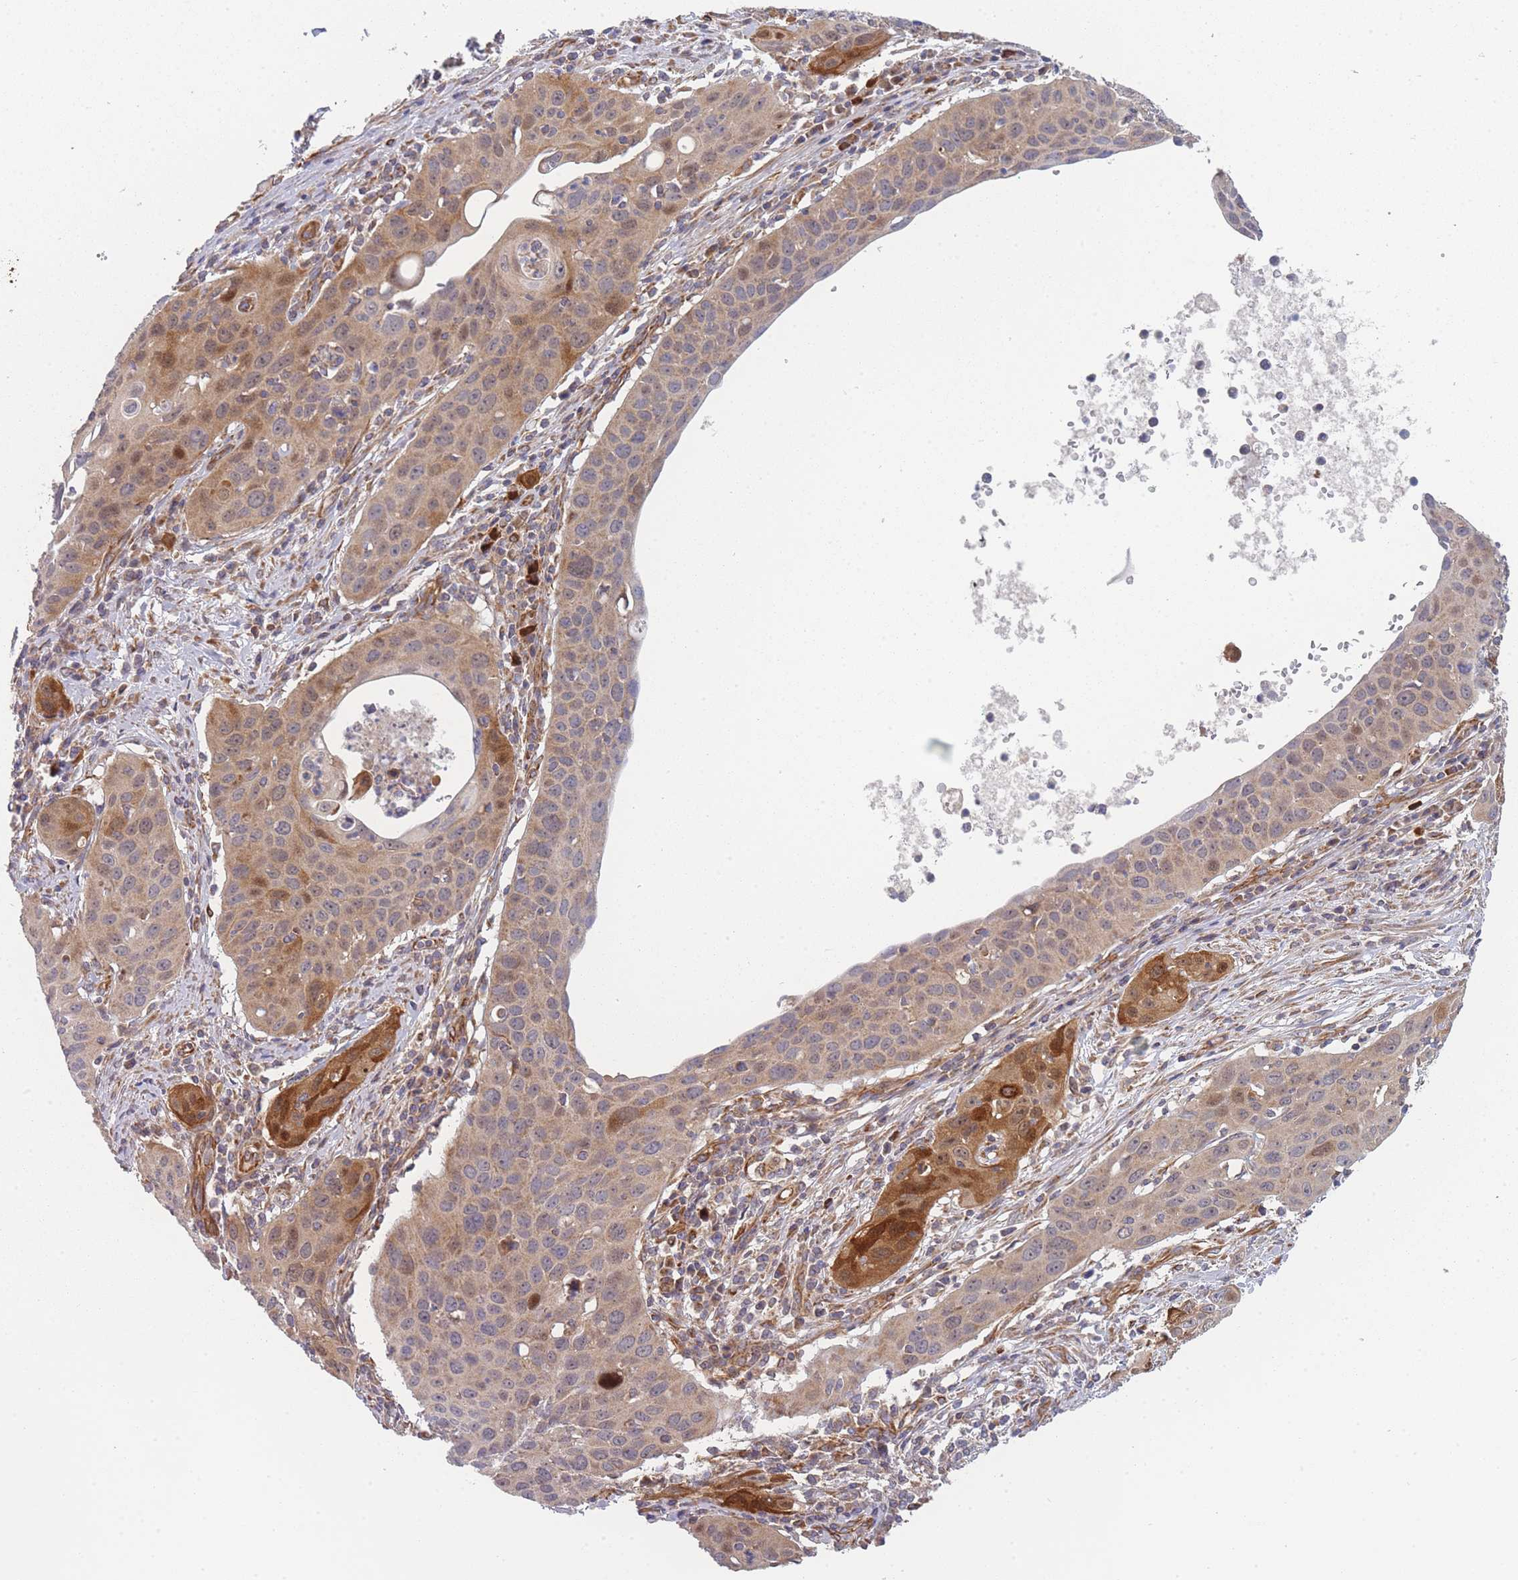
{"staining": {"intensity": "moderate", "quantity": "25%-75%", "location": "cytoplasmic/membranous,nuclear"}, "tissue": "cervical cancer", "cell_type": "Tumor cells", "image_type": "cancer", "snomed": [{"axis": "morphology", "description": "Squamous cell carcinoma, NOS"}, {"axis": "topography", "description": "Cervix"}], "caption": "Moderate cytoplasmic/membranous and nuclear positivity for a protein is appreciated in about 25%-75% of tumor cells of cervical cancer (squamous cell carcinoma) using immunohistochemistry (IHC).", "gene": "MTRES1", "patient": {"sex": "female", "age": 36}}